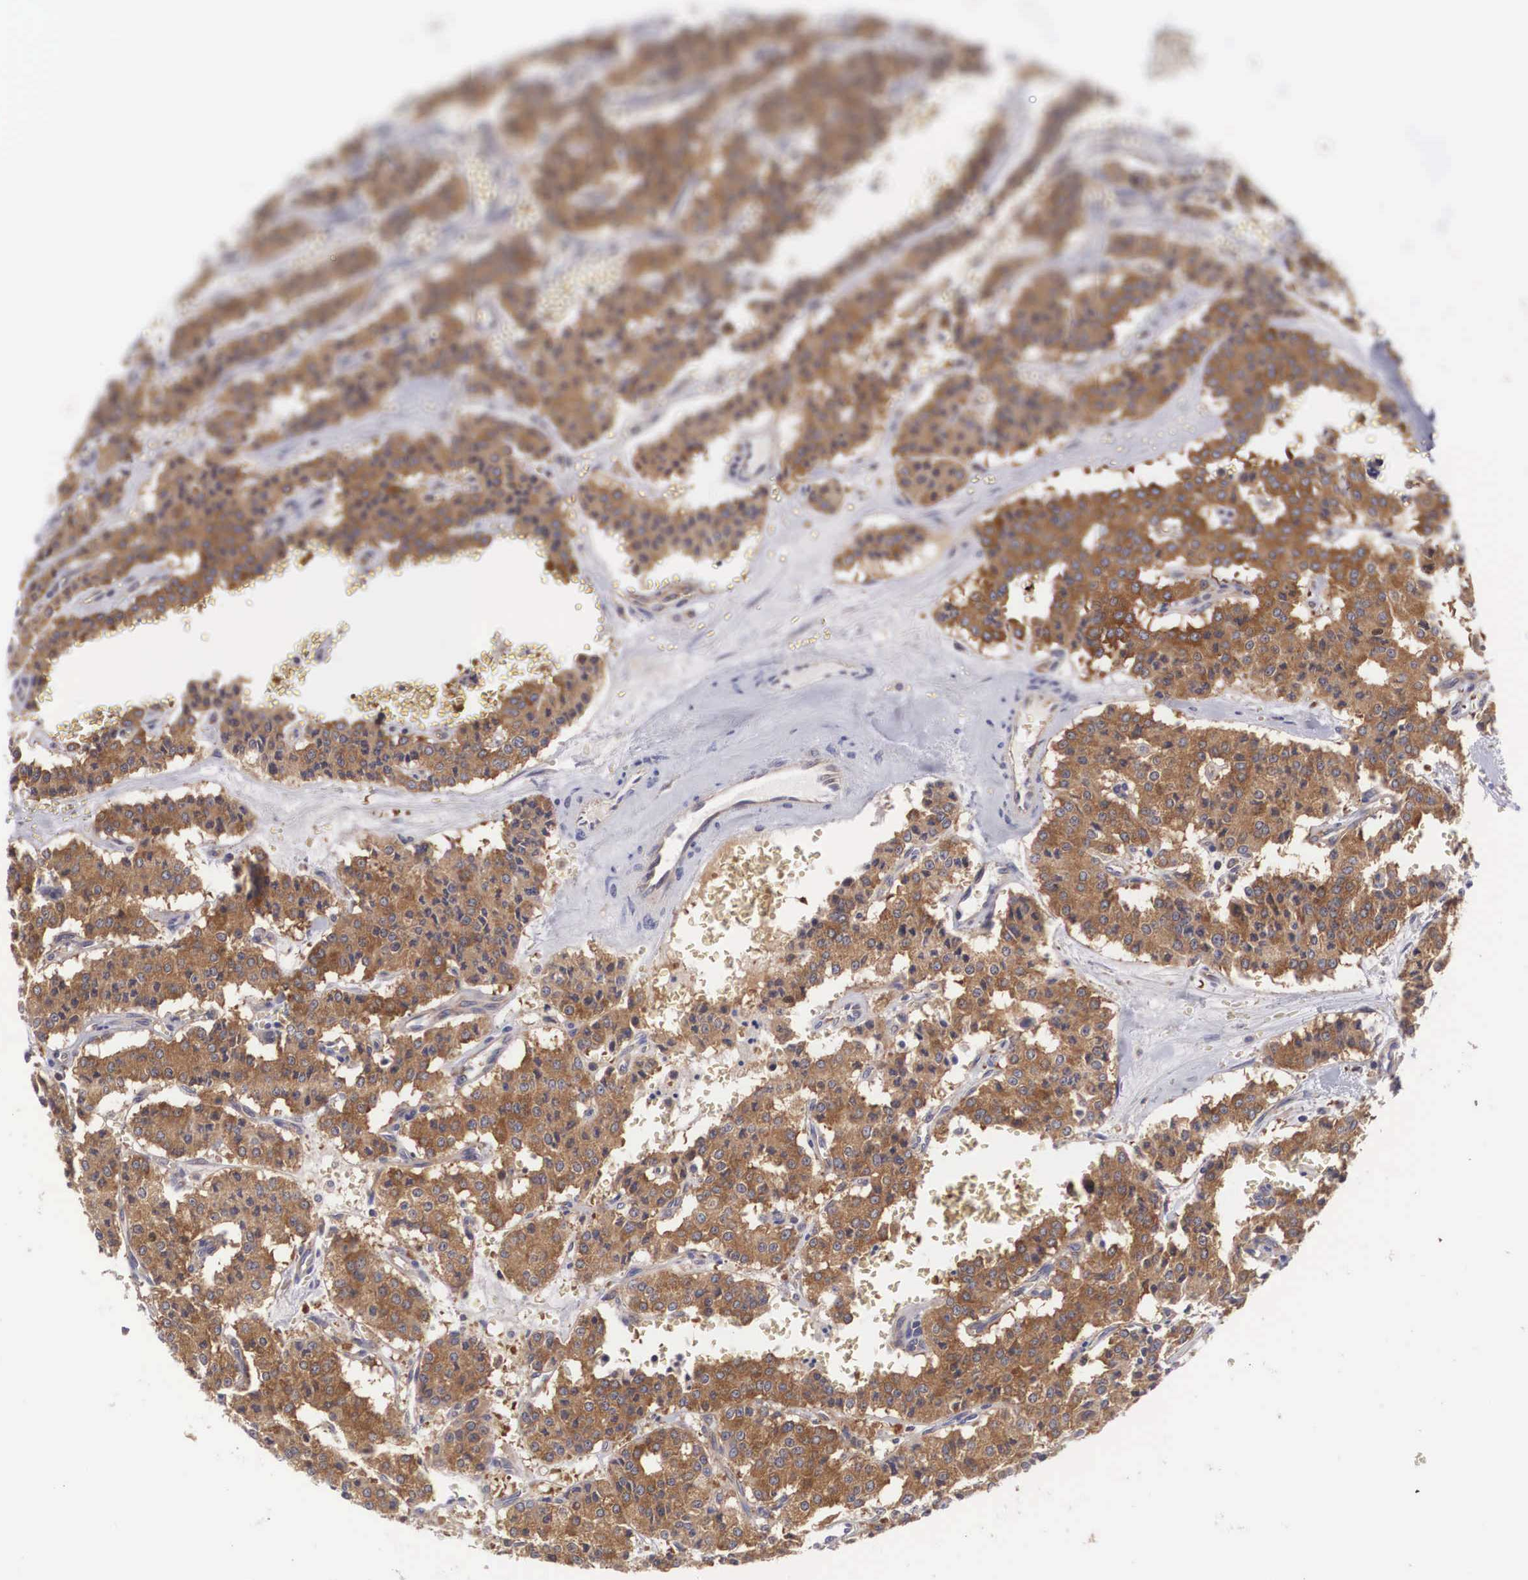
{"staining": {"intensity": "weak", "quantity": ">75%", "location": "cytoplasmic/membranous"}, "tissue": "carcinoid", "cell_type": "Tumor cells", "image_type": "cancer", "snomed": [{"axis": "morphology", "description": "Carcinoid, malignant, NOS"}, {"axis": "topography", "description": "Bronchus"}], "caption": "Protein analysis of carcinoid tissue demonstrates weak cytoplasmic/membranous staining in about >75% of tumor cells. Ihc stains the protein in brown and the nuclei are stained blue.", "gene": "GRIPAP1", "patient": {"sex": "male", "age": 55}}